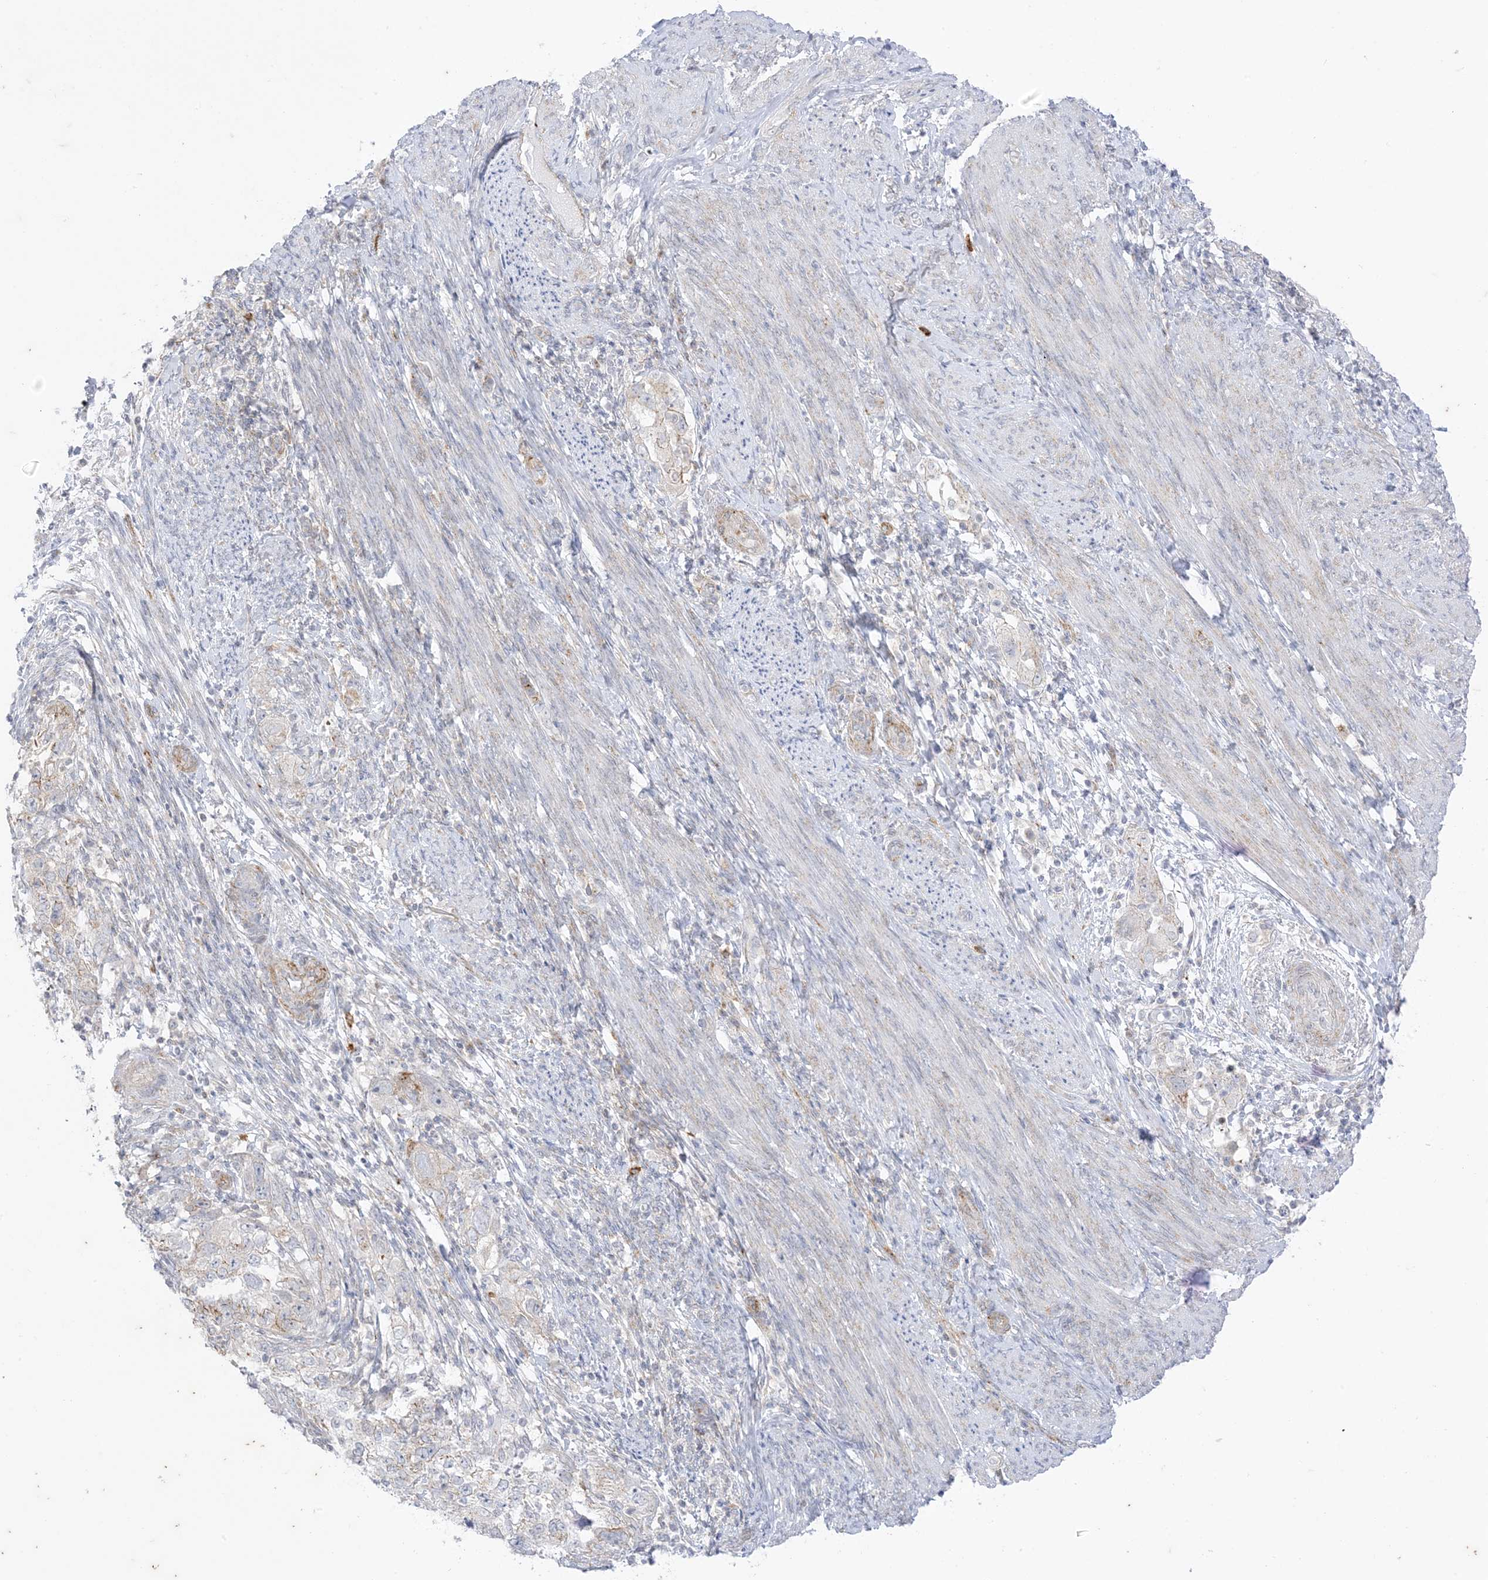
{"staining": {"intensity": "negative", "quantity": "none", "location": "none"}, "tissue": "endometrial cancer", "cell_type": "Tumor cells", "image_type": "cancer", "snomed": [{"axis": "morphology", "description": "Adenocarcinoma, NOS"}, {"axis": "topography", "description": "Endometrium"}], "caption": "A high-resolution image shows immunohistochemistry (IHC) staining of endometrial cancer, which reveals no significant positivity in tumor cells.", "gene": "RAC1", "patient": {"sex": "female", "age": 85}}